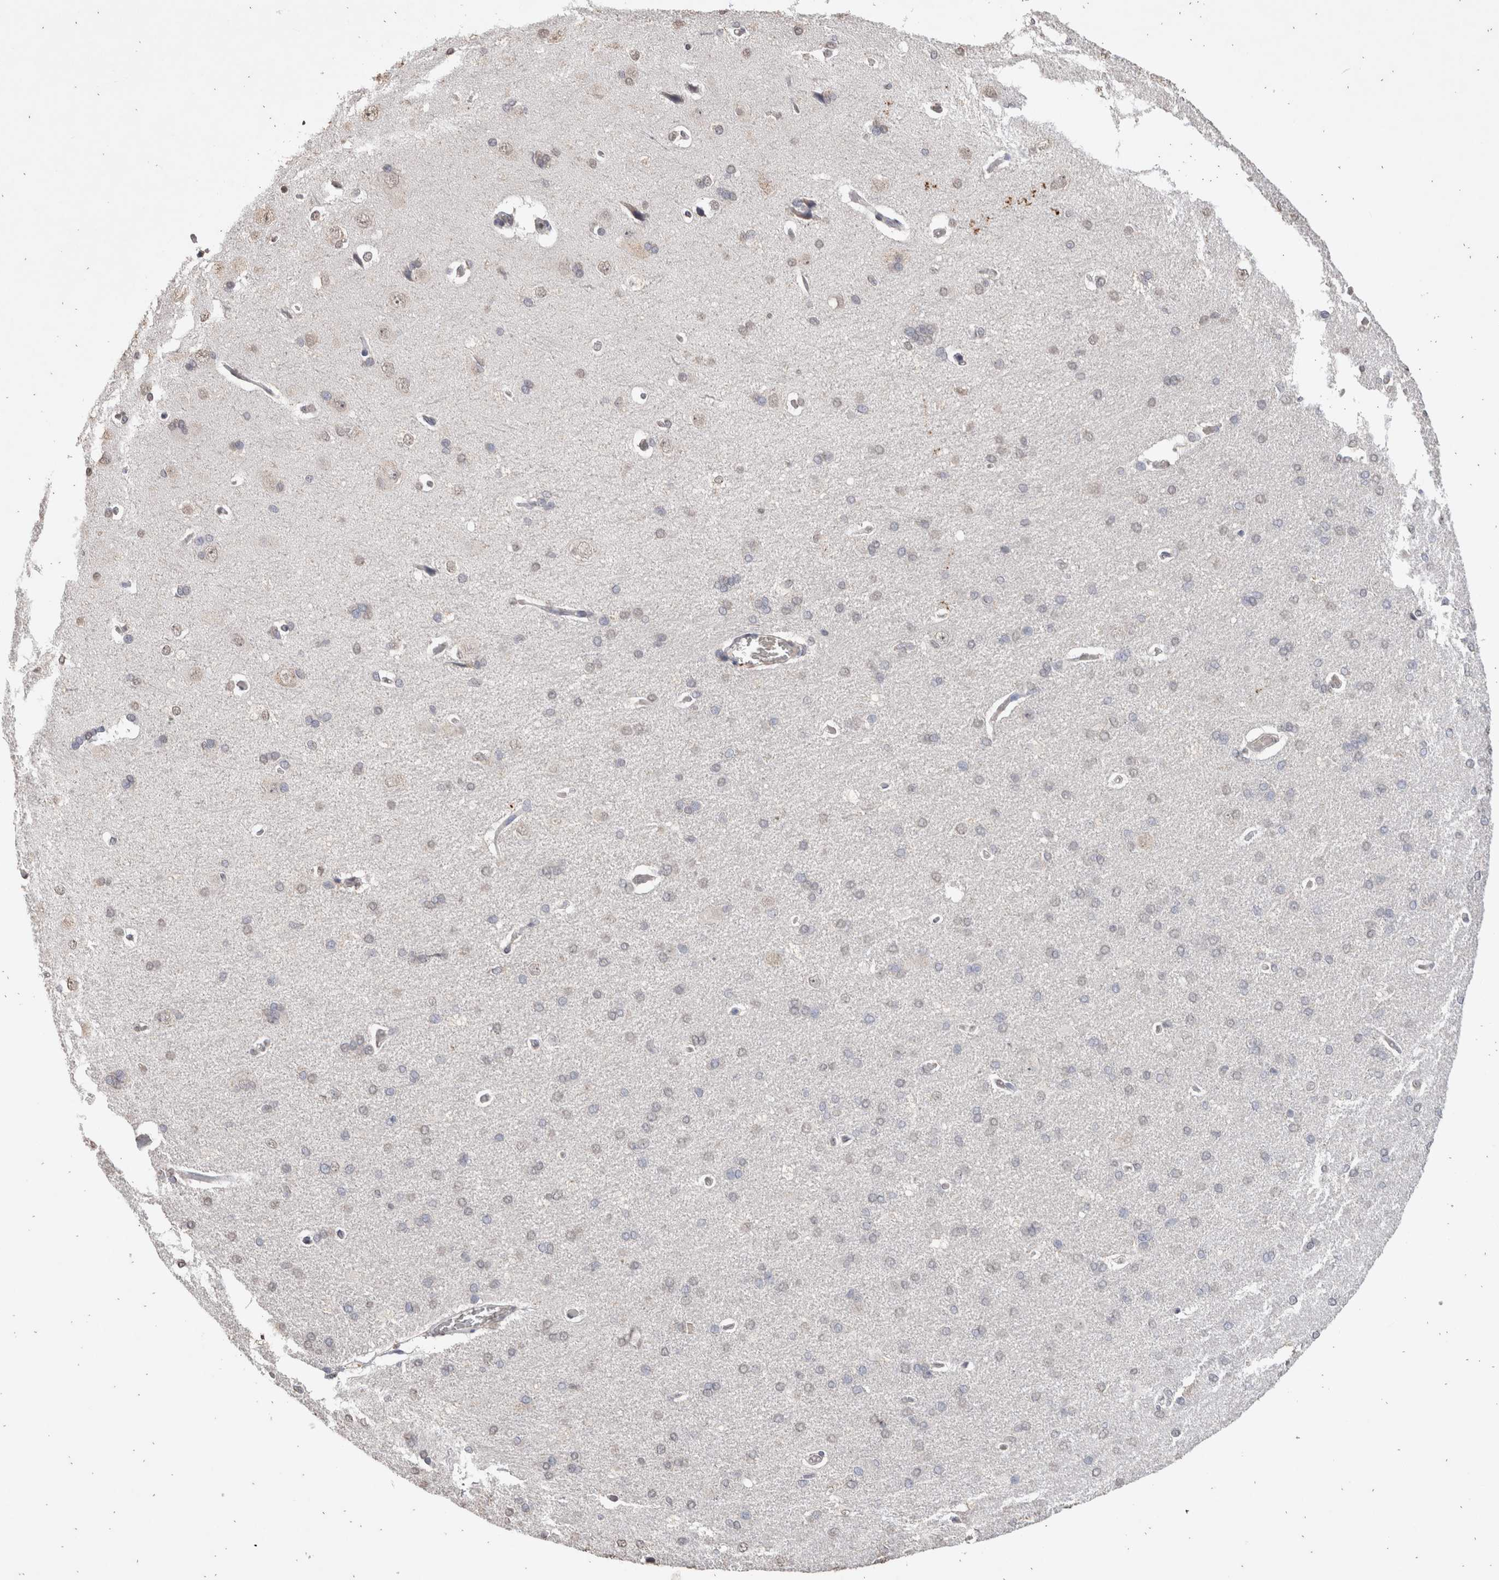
{"staining": {"intensity": "weak", "quantity": "25%-75%", "location": "nuclear"}, "tissue": "cerebral cortex", "cell_type": "Endothelial cells", "image_type": "normal", "snomed": [{"axis": "morphology", "description": "Normal tissue, NOS"}, {"axis": "topography", "description": "Cerebral cortex"}], "caption": "Protein staining exhibits weak nuclear staining in about 25%-75% of endothelial cells in benign cerebral cortex.", "gene": "LGALS2", "patient": {"sex": "male", "age": 62}}